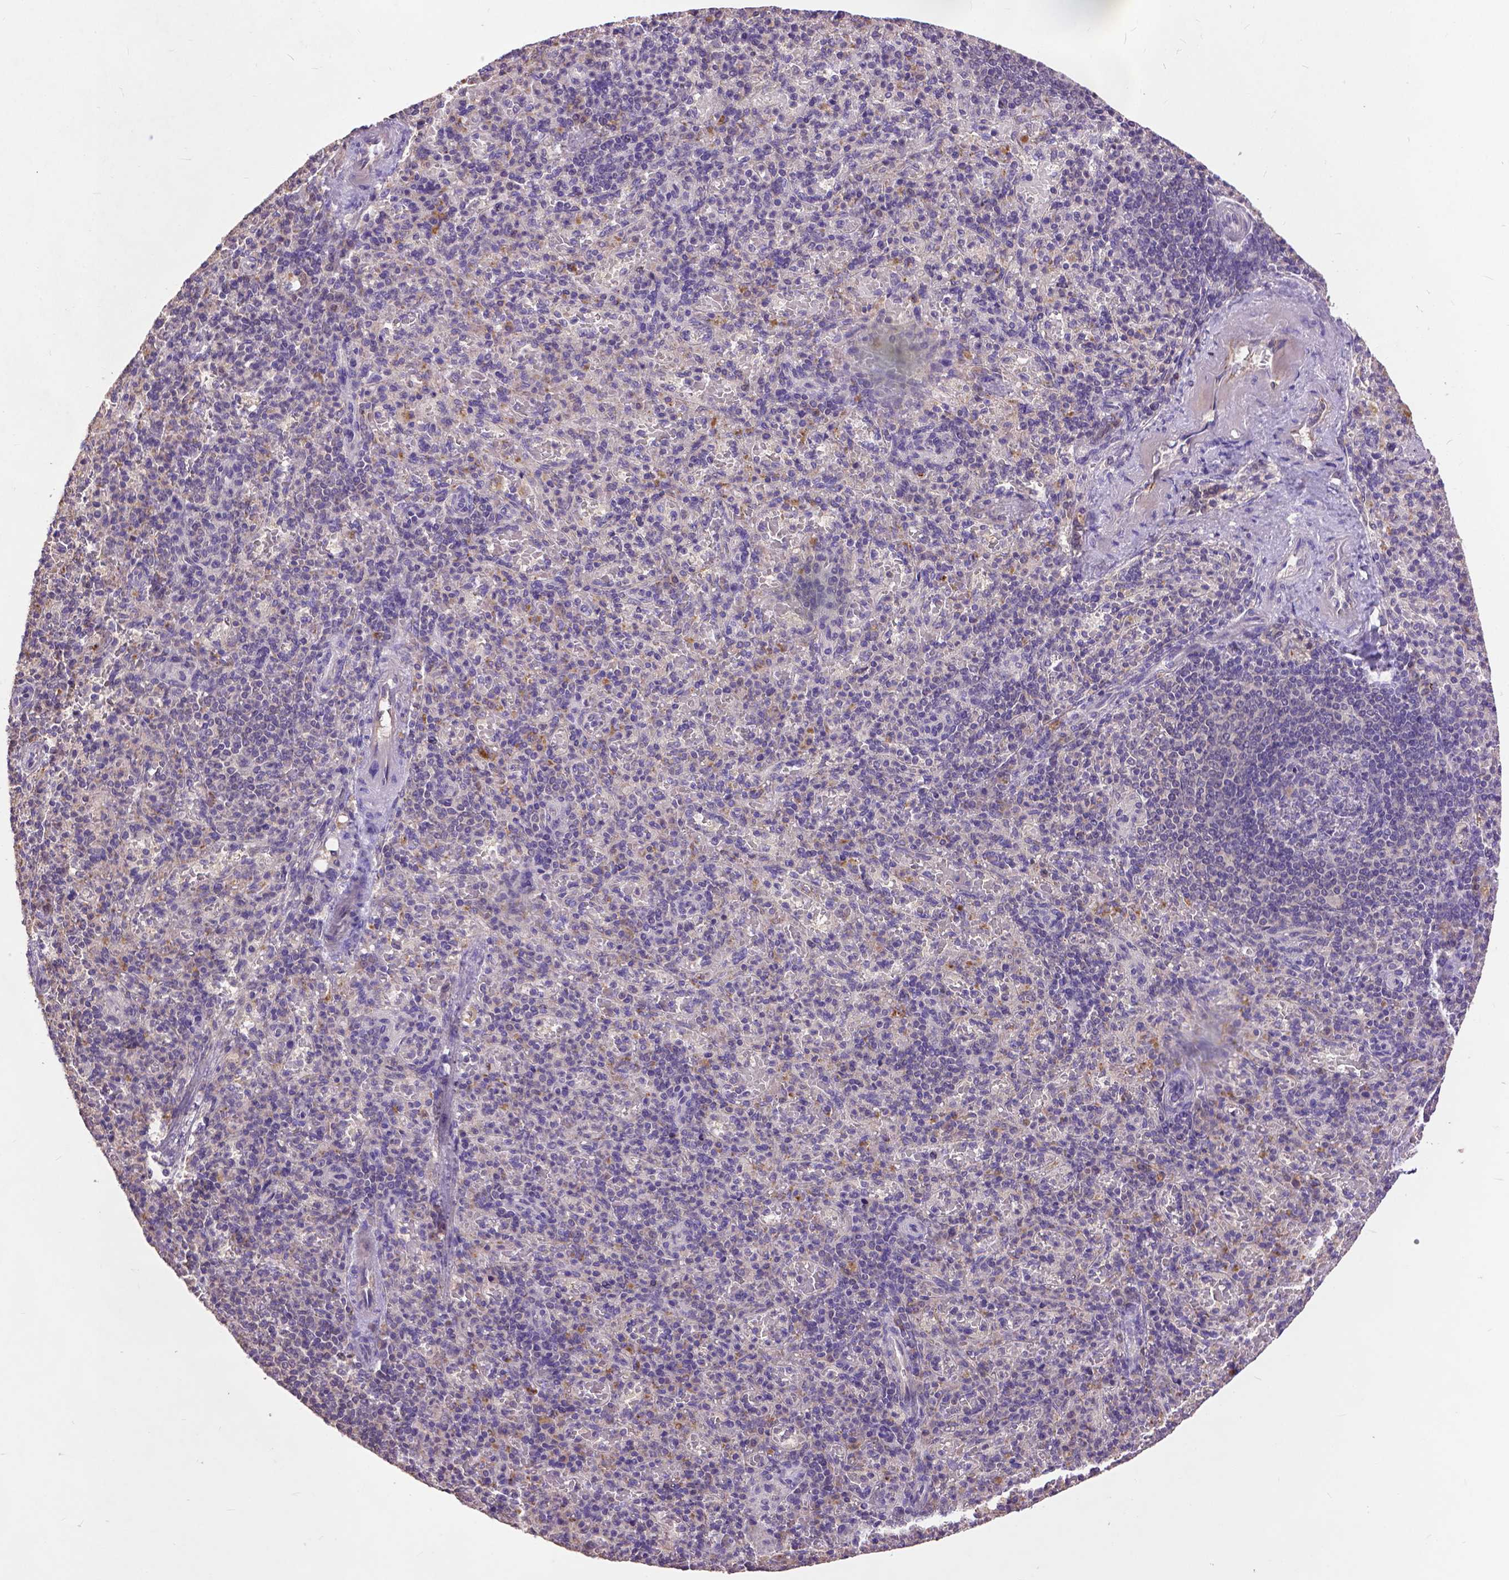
{"staining": {"intensity": "negative", "quantity": "none", "location": "none"}, "tissue": "spleen", "cell_type": "Cells in red pulp", "image_type": "normal", "snomed": [{"axis": "morphology", "description": "Normal tissue, NOS"}, {"axis": "topography", "description": "Spleen"}], "caption": "A histopathology image of spleen stained for a protein shows no brown staining in cells in red pulp. (Stains: DAB IHC with hematoxylin counter stain, Microscopy: brightfield microscopy at high magnification).", "gene": "ZNF337", "patient": {"sex": "female", "age": 74}}